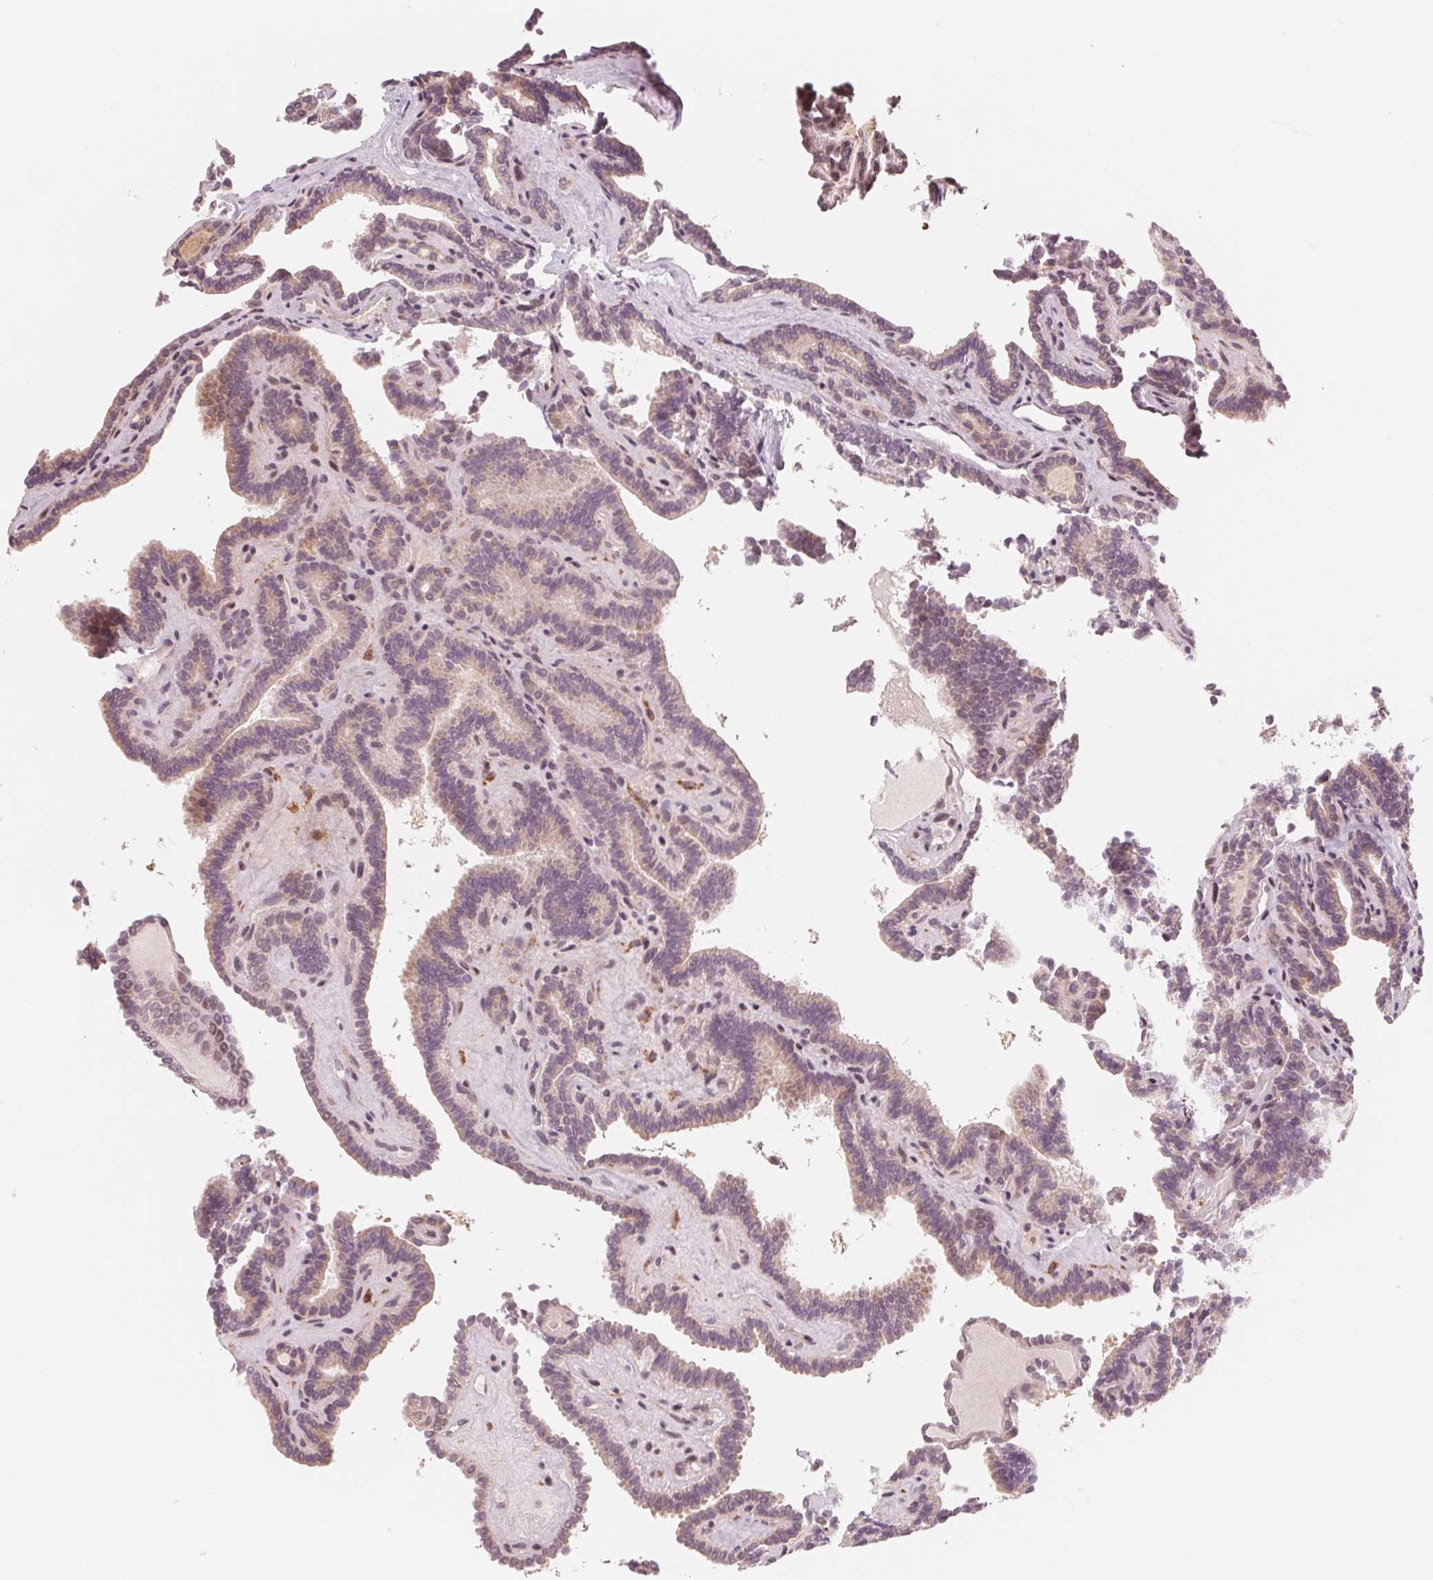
{"staining": {"intensity": "weak", "quantity": ">75%", "location": "cytoplasmic/membranous"}, "tissue": "thyroid cancer", "cell_type": "Tumor cells", "image_type": "cancer", "snomed": [{"axis": "morphology", "description": "Papillary adenocarcinoma, NOS"}, {"axis": "topography", "description": "Thyroid gland"}], "caption": "IHC (DAB) staining of human papillary adenocarcinoma (thyroid) reveals weak cytoplasmic/membranous protein positivity in about >75% of tumor cells.", "gene": "IL9R", "patient": {"sex": "female", "age": 21}}